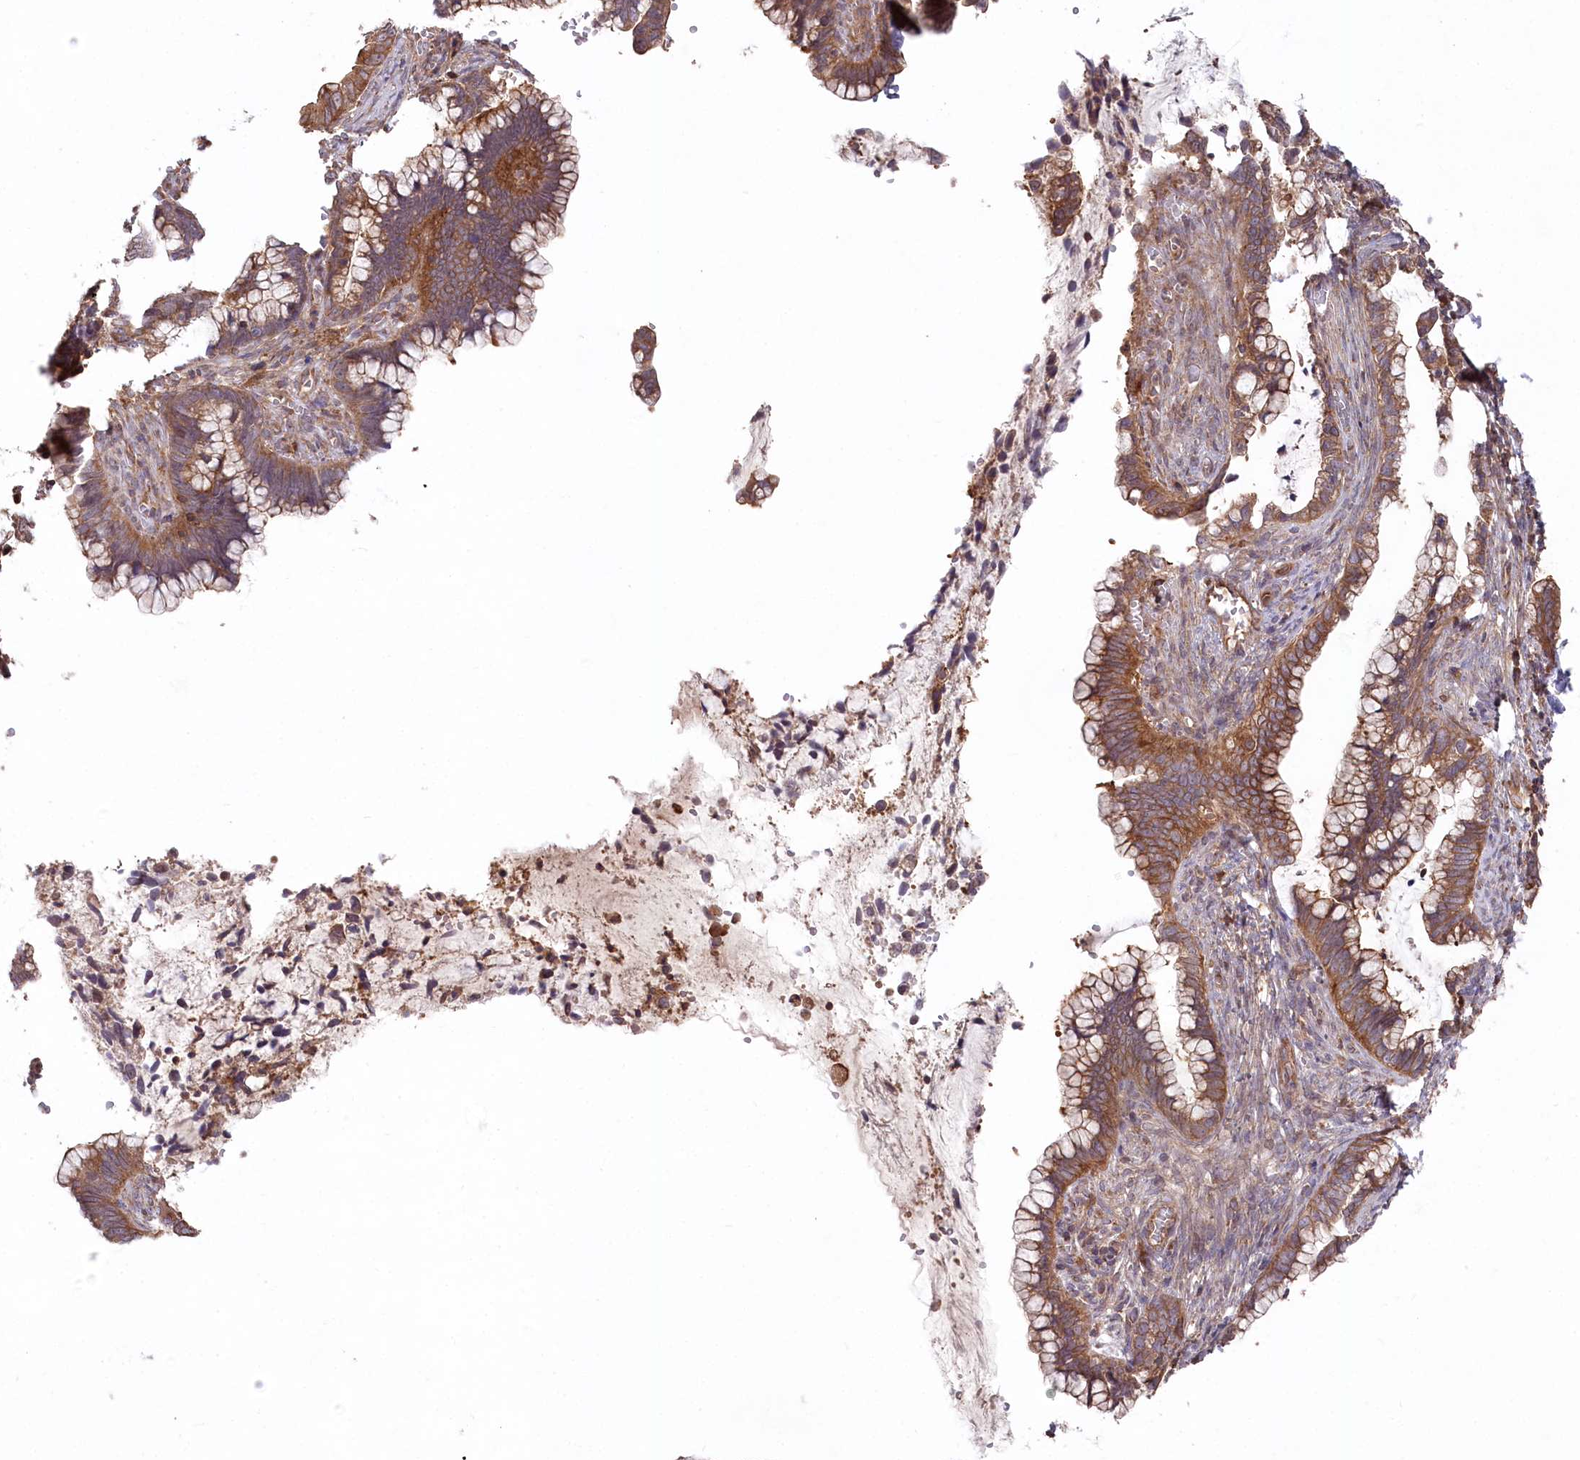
{"staining": {"intensity": "moderate", "quantity": ">75%", "location": "cytoplasmic/membranous"}, "tissue": "cervical cancer", "cell_type": "Tumor cells", "image_type": "cancer", "snomed": [{"axis": "morphology", "description": "Adenocarcinoma, NOS"}, {"axis": "topography", "description": "Cervix"}], "caption": "IHC staining of cervical cancer (adenocarcinoma), which displays medium levels of moderate cytoplasmic/membranous staining in about >75% of tumor cells indicating moderate cytoplasmic/membranous protein staining. The staining was performed using DAB (3,3'-diaminobenzidine) (brown) for protein detection and nuclei were counterstained in hematoxylin (blue).", "gene": "PPP1R21", "patient": {"sex": "female", "age": 44}}